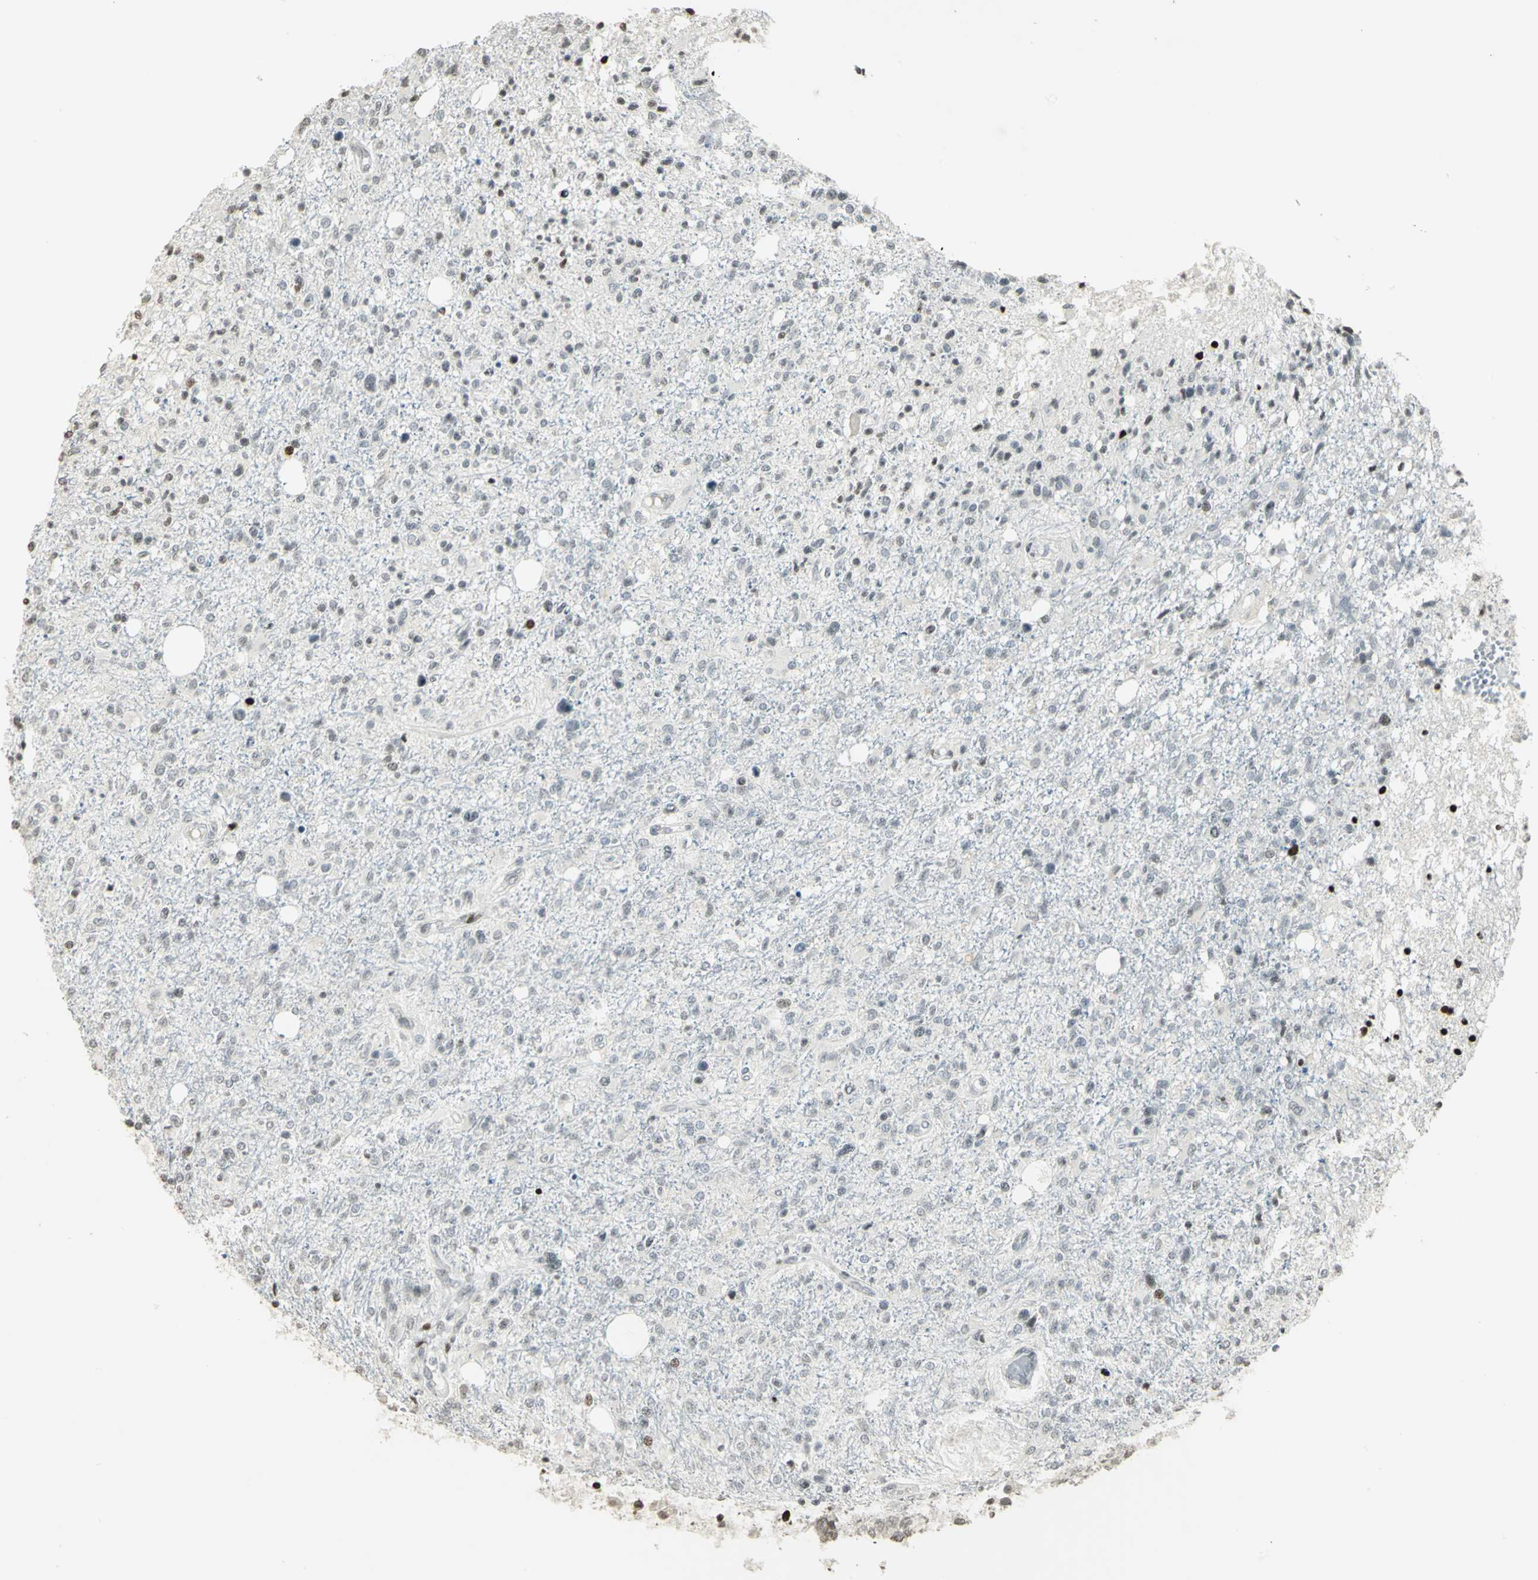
{"staining": {"intensity": "weak", "quantity": "<25%", "location": "nuclear"}, "tissue": "glioma", "cell_type": "Tumor cells", "image_type": "cancer", "snomed": [{"axis": "morphology", "description": "Glioma, malignant, High grade"}, {"axis": "topography", "description": "Cerebral cortex"}], "caption": "An IHC image of glioma is shown. There is no staining in tumor cells of glioma. Nuclei are stained in blue.", "gene": "KDM1A", "patient": {"sex": "male", "age": 76}}